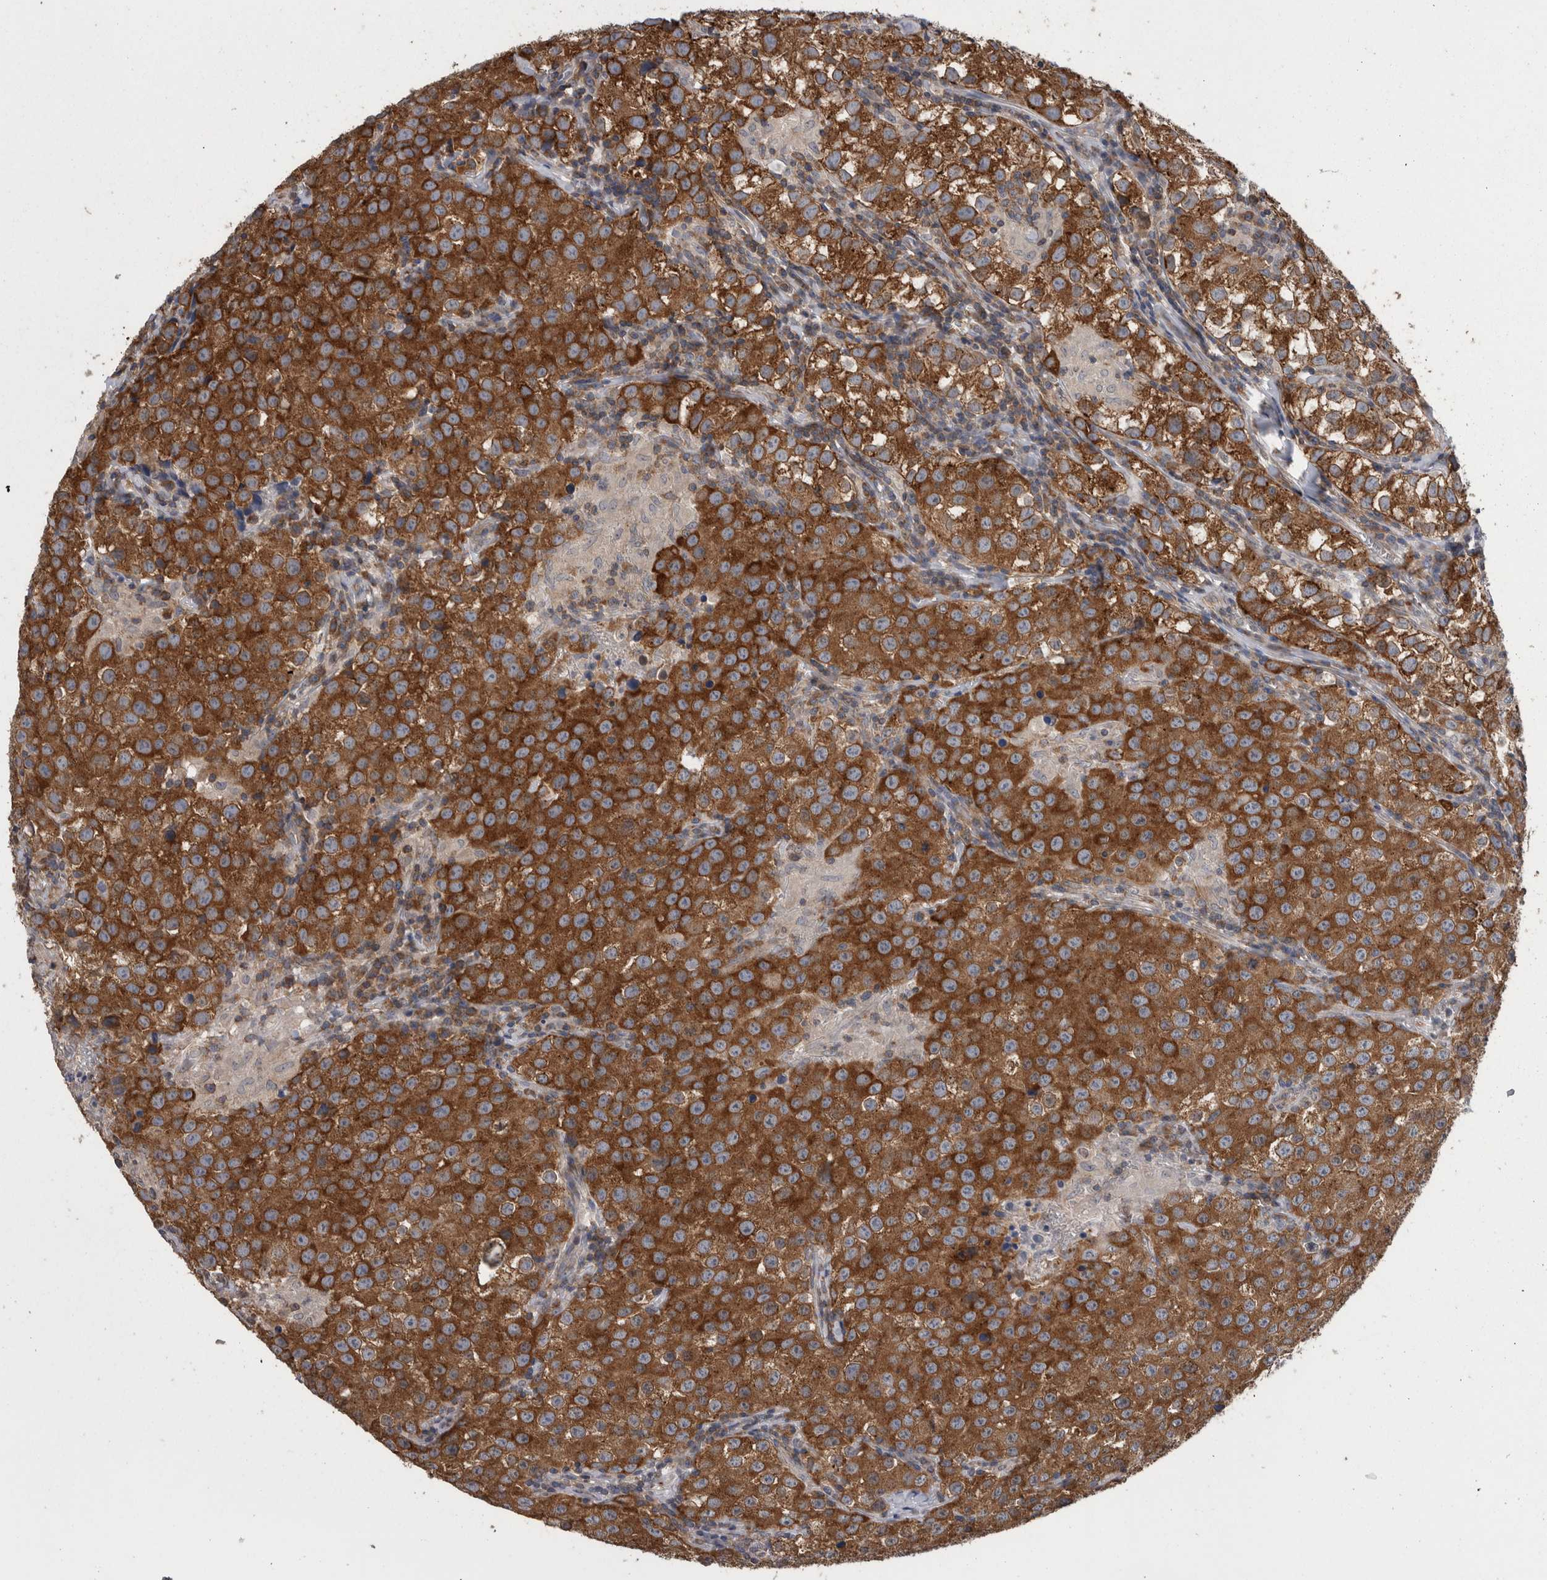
{"staining": {"intensity": "strong", "quantity": ">75%", "location": "cytoplasmic/membranous"}, "tissue": "testis cancer", "cell_type": "Tumor cells", "image_type": "cancer", "snomed": [{"axis": "morphology", "description": "Seminoma, NOS"}, {"axis": "morphology", "description": "Carcinoma, Embryonal, NOS"}, {"axis": "topography", "description": "Testis"}], "caption": "About >75% of tumor cells in human testis seminoma display strong cytoplasmic/membranous protein expression as visualized by brown immunohistochemical staining.", "gene": "DDX6", "patient": {"sex": "male", "age": 43}}